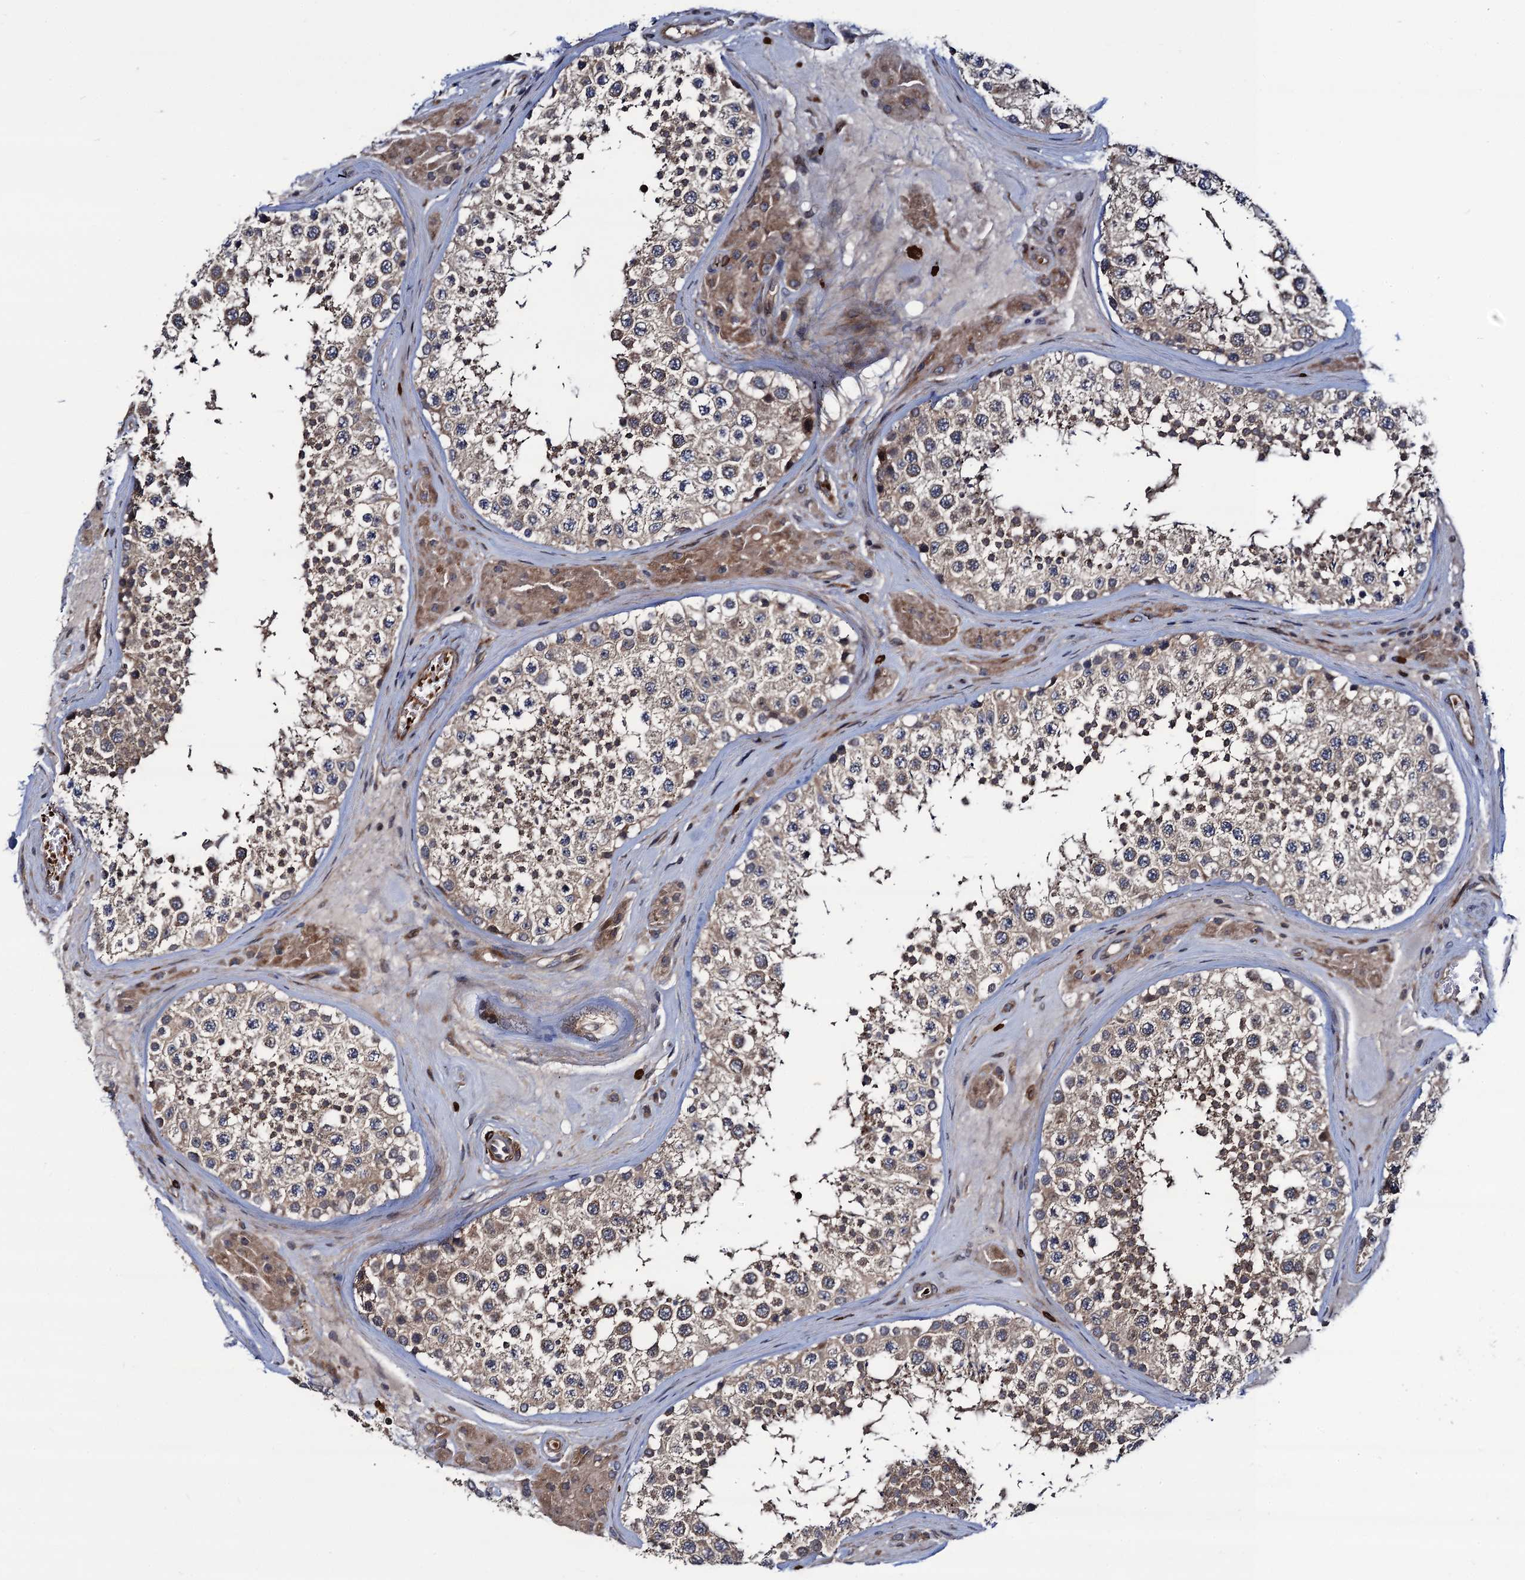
{"staining": {"intensity": "moderate", "quantity": "25%-75%", "location": "cytoplasmic/membranous"}, "tissue": "testis", "cell_type": "Cells in seminiferous ducts", "image_type": "normal", "snomed": [{"axis": "morphology", "description": "Normal tissue, NOS"}, {"axis": "topography", "description": "Testis"}], "caption": "The histopathology image displays a brown stain indicating the presence of a protein in the cytoplasmic/membranous of cells in seminiferous ducts in testis. Nuclei are stained in blue.", "gene": "KXD1", "patient": {"sex": "male", "age": 46}}